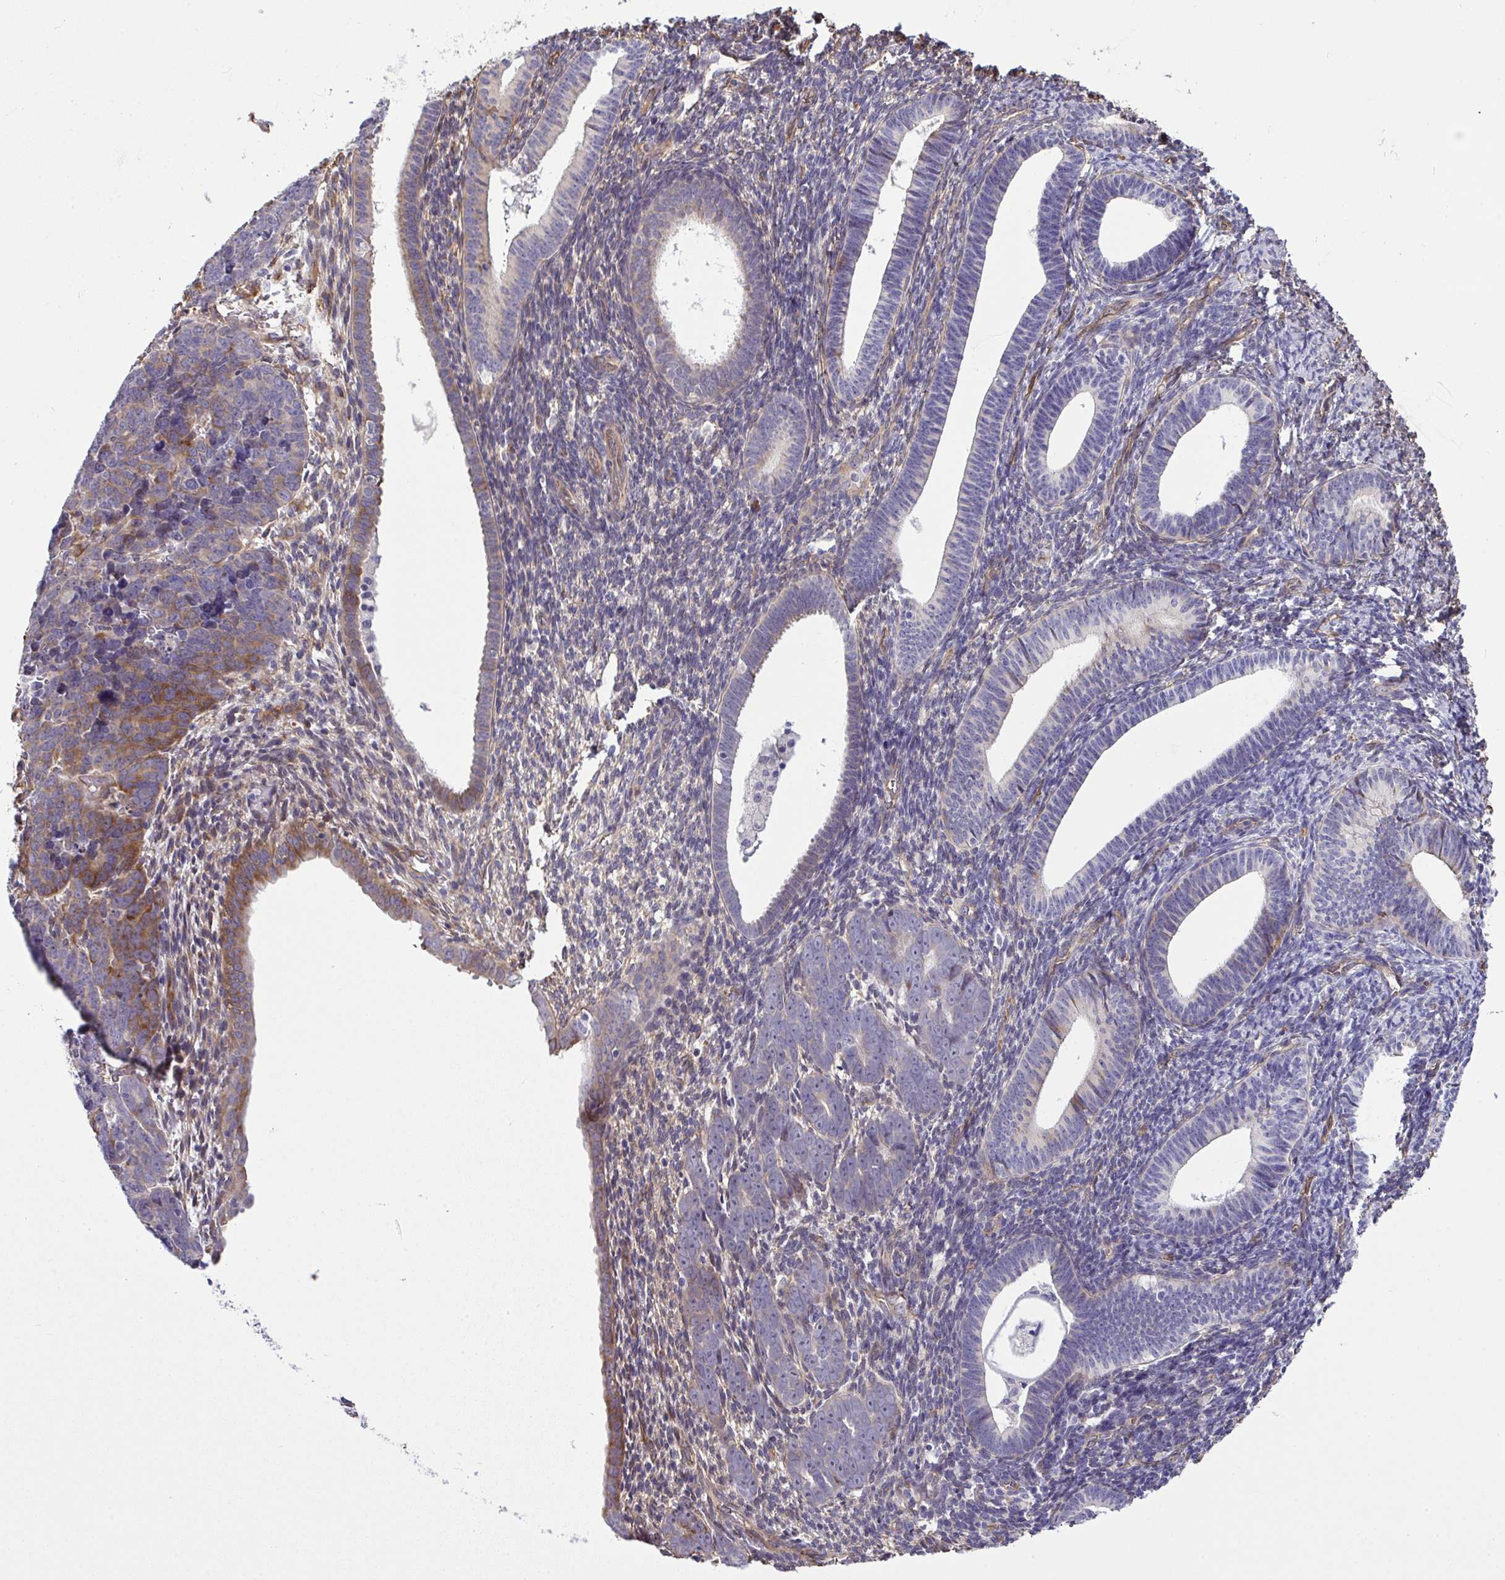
{"staining": {"intensity": "moderate", "quantity": "<25%", "location": "cytoplasmic/membranous"}, "tissue": "endometrial cancer", "cell_type": "Tumor cells", "image_type": "cancer", "snomed": [{"axis": "morphology", "description": "Adenocarcinoma, NOS"}, {"axis": "topography", "description": "Endometrium"}], "caption": "Endometrial cancer (adenocarcinoma) stained with a protein marker exhibits moderate staining in tumor cells.", "gene": "RSKR", "patient": {"sex": "female", "age": 82}}